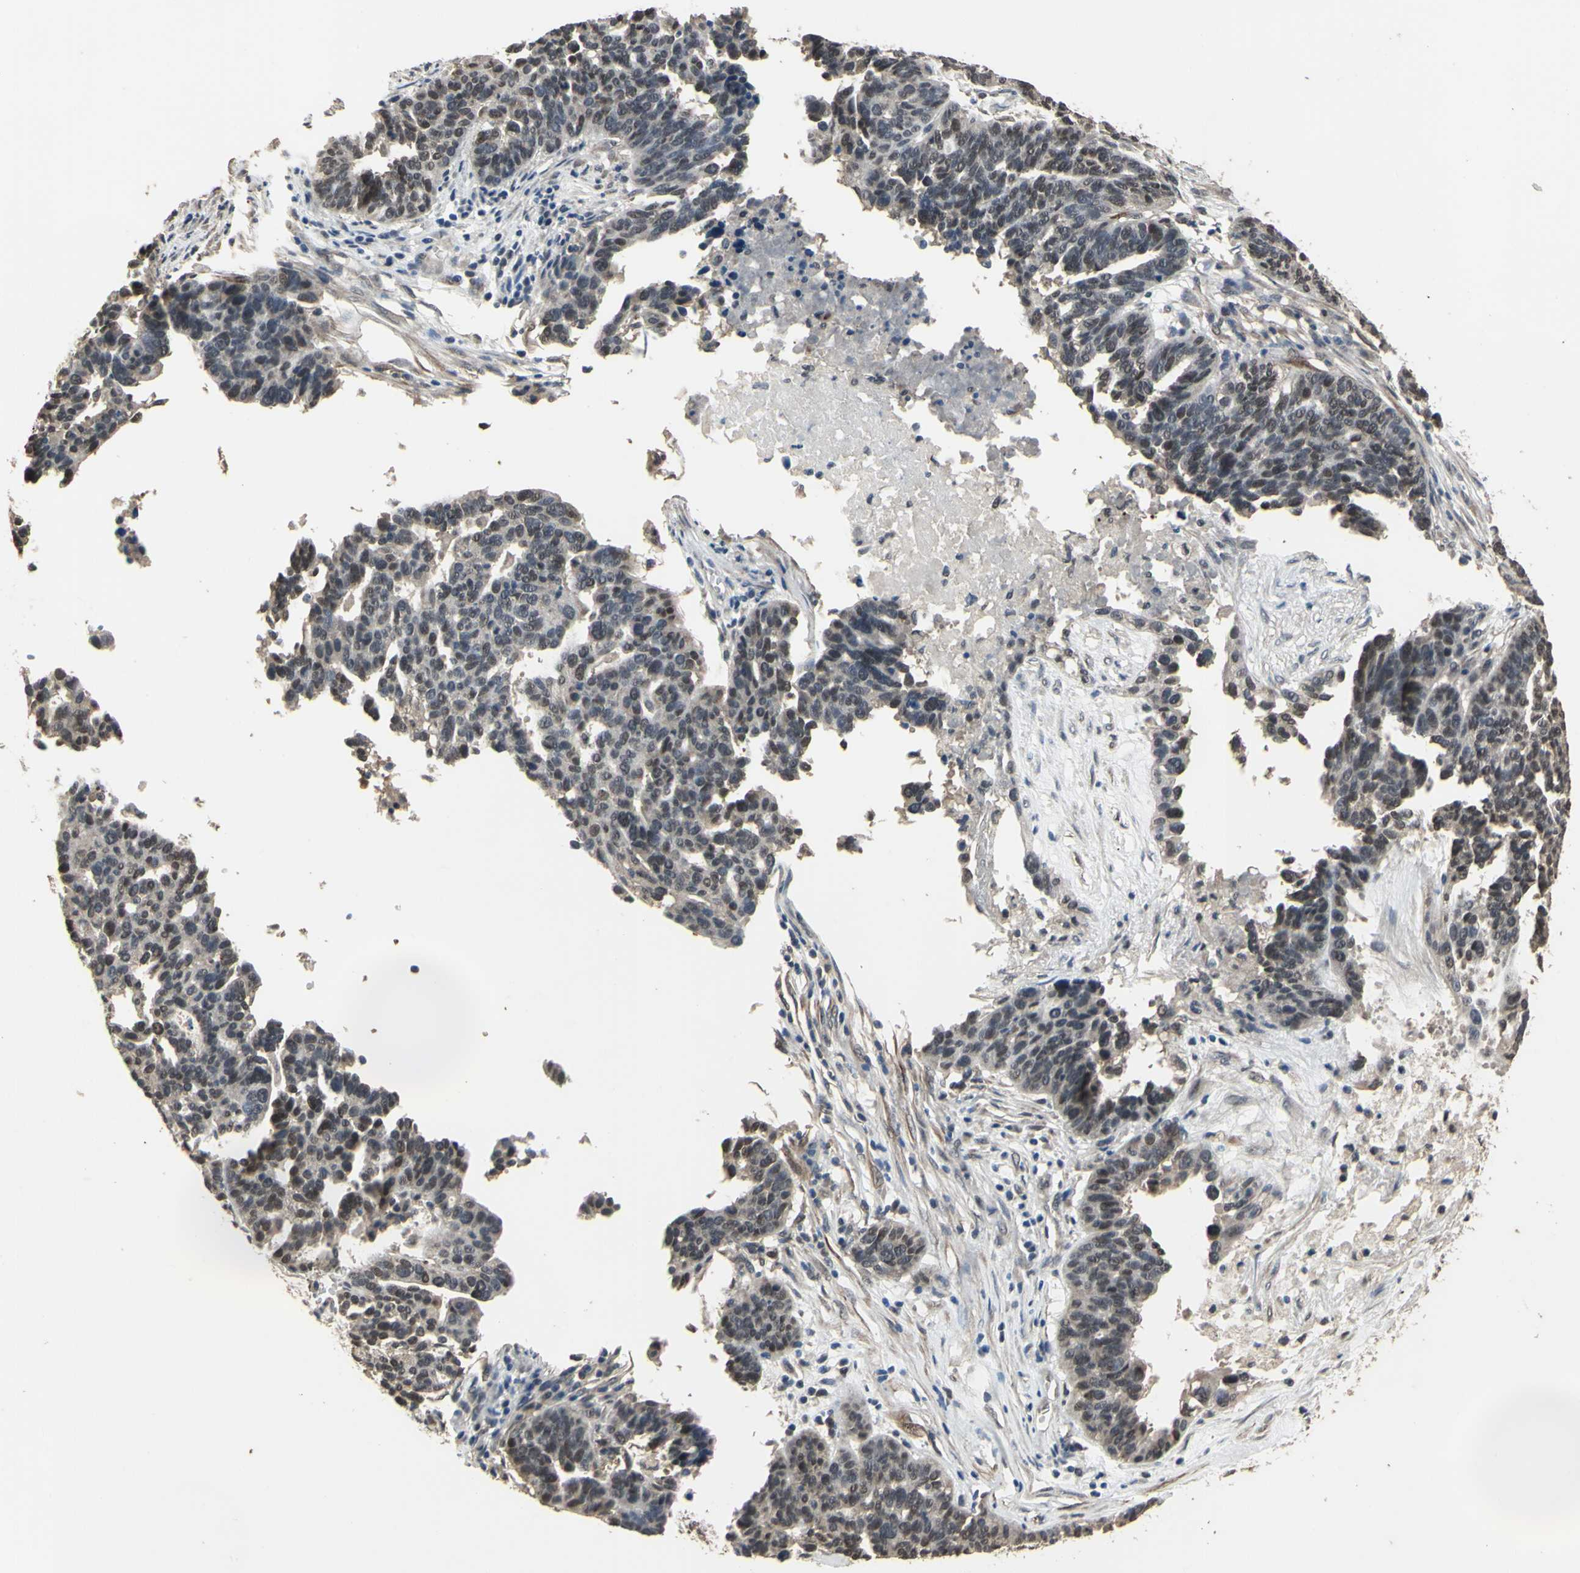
{"staining": {"intensity": "weak", "quantity": "25%-75%", "location": "nuclear"}, "tissue": "ovarian cancer", "cell_type": "Tumor cells", "image_type": "cancer", "snomed": [{"axis": "morphology", "description": "Cystadenocarcinoma, serous, NOS"}, {"axis": "topography", "description": "Ovary"}], "caption": "Approximately 25%-75% of tumor cells in serous cystadenocarcinoma (ovarian) show weak nuclear protein expression as visualized by brown immunohistochemical staining.", "gene": "ZNF174", "patient": {"sex": "female", "age": 59}}